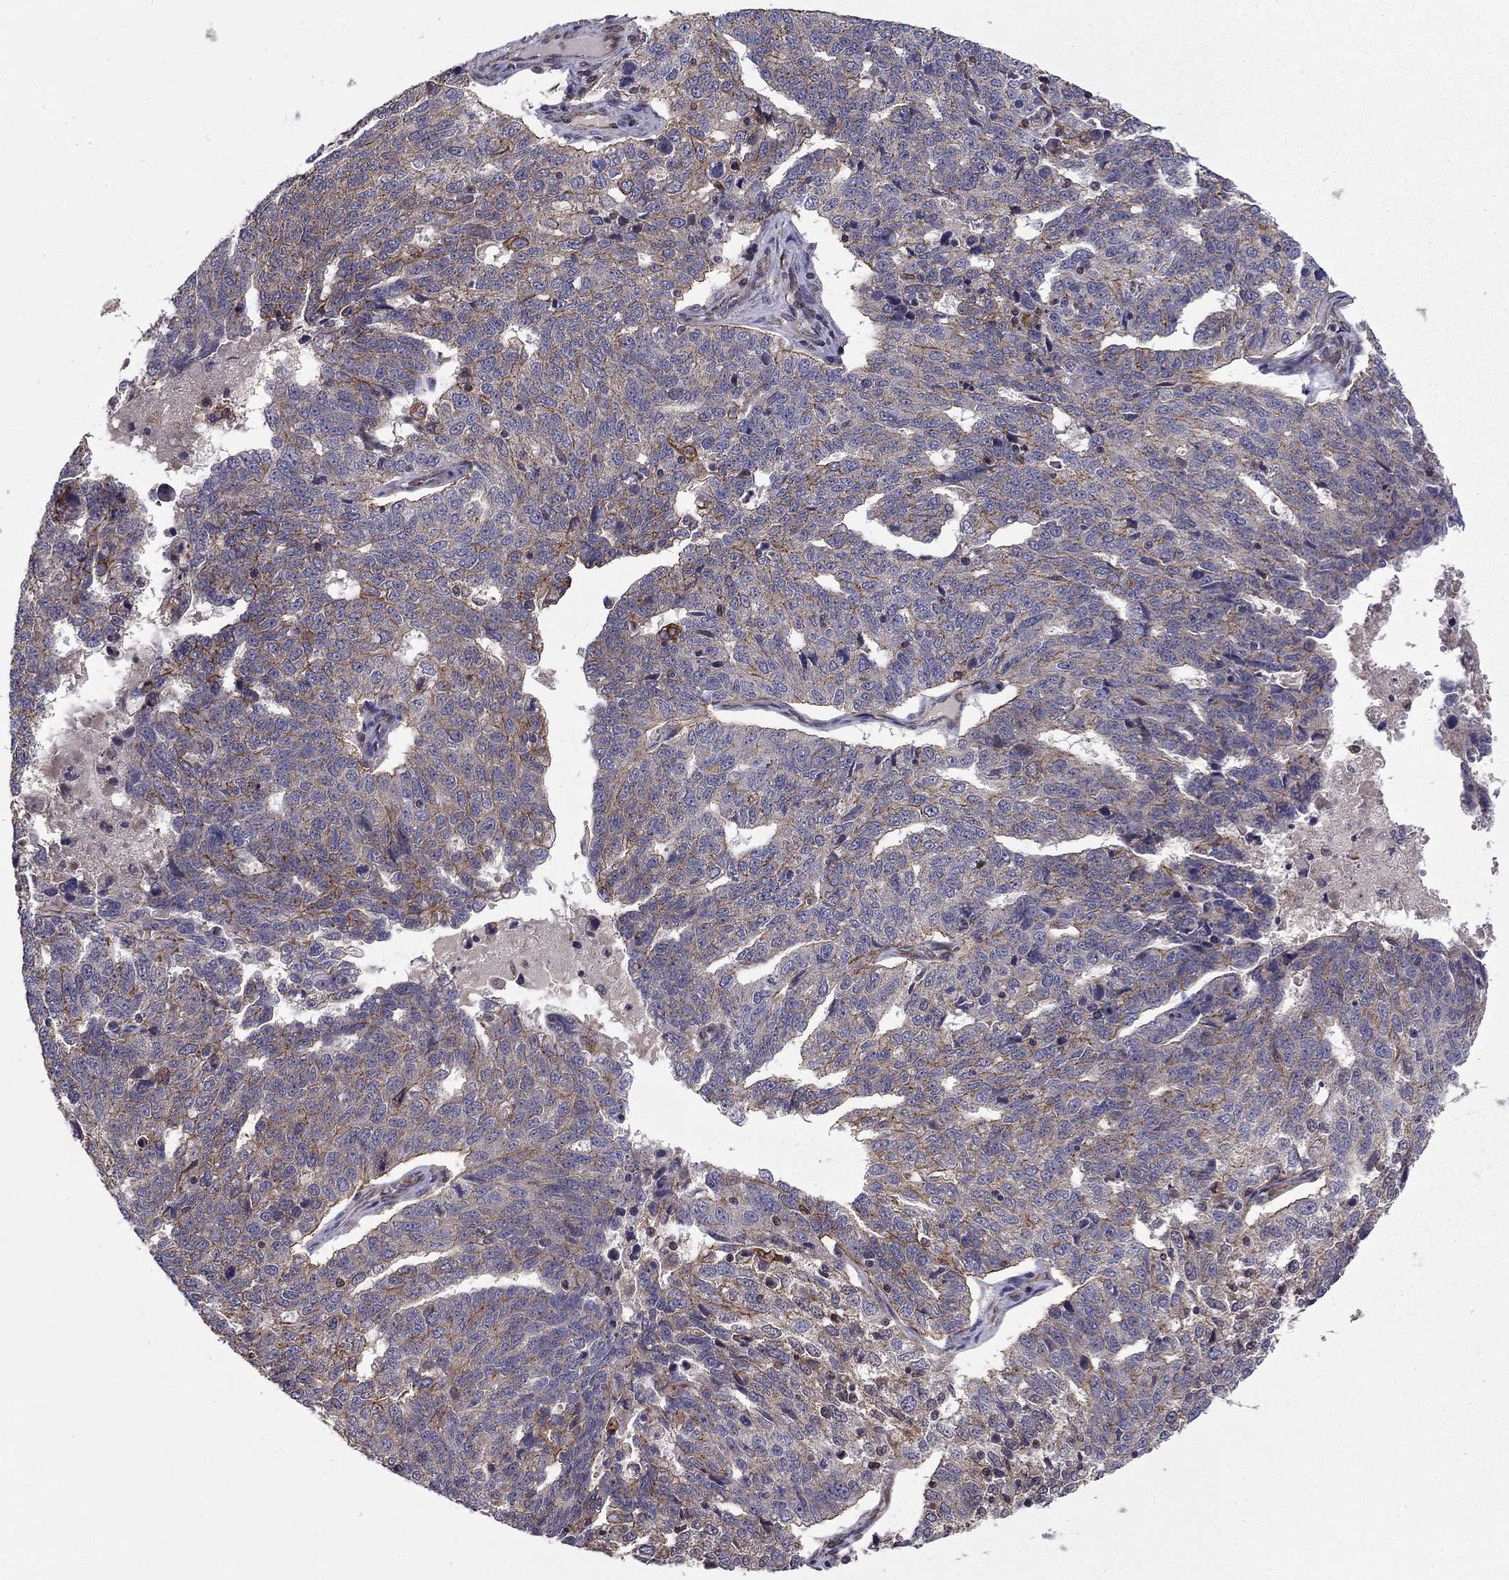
{"staining": {"intensity": "moderate", "quantity": "25%-75%", "location": "cytoplasmic/membranous"}, "tissue": "ovarian cancer", "cell_type": "Tumor cells", "image_type": "cancer", "snomed": [{"axis": "morphology", "description": "Cystadenocarcinoma, serous, NOS"}, {"axis": "topography", "description": "Ovary"}], "caption": "Protein analysis of ovarian cancer (serous cystadenocarcinoma) tissue exhibits moderate cytoplasmic/membranous positivity in about 25%-75% of tumor cells.", "gene": "SHMT1", "patient": {"sex": "female", "age": 71}}